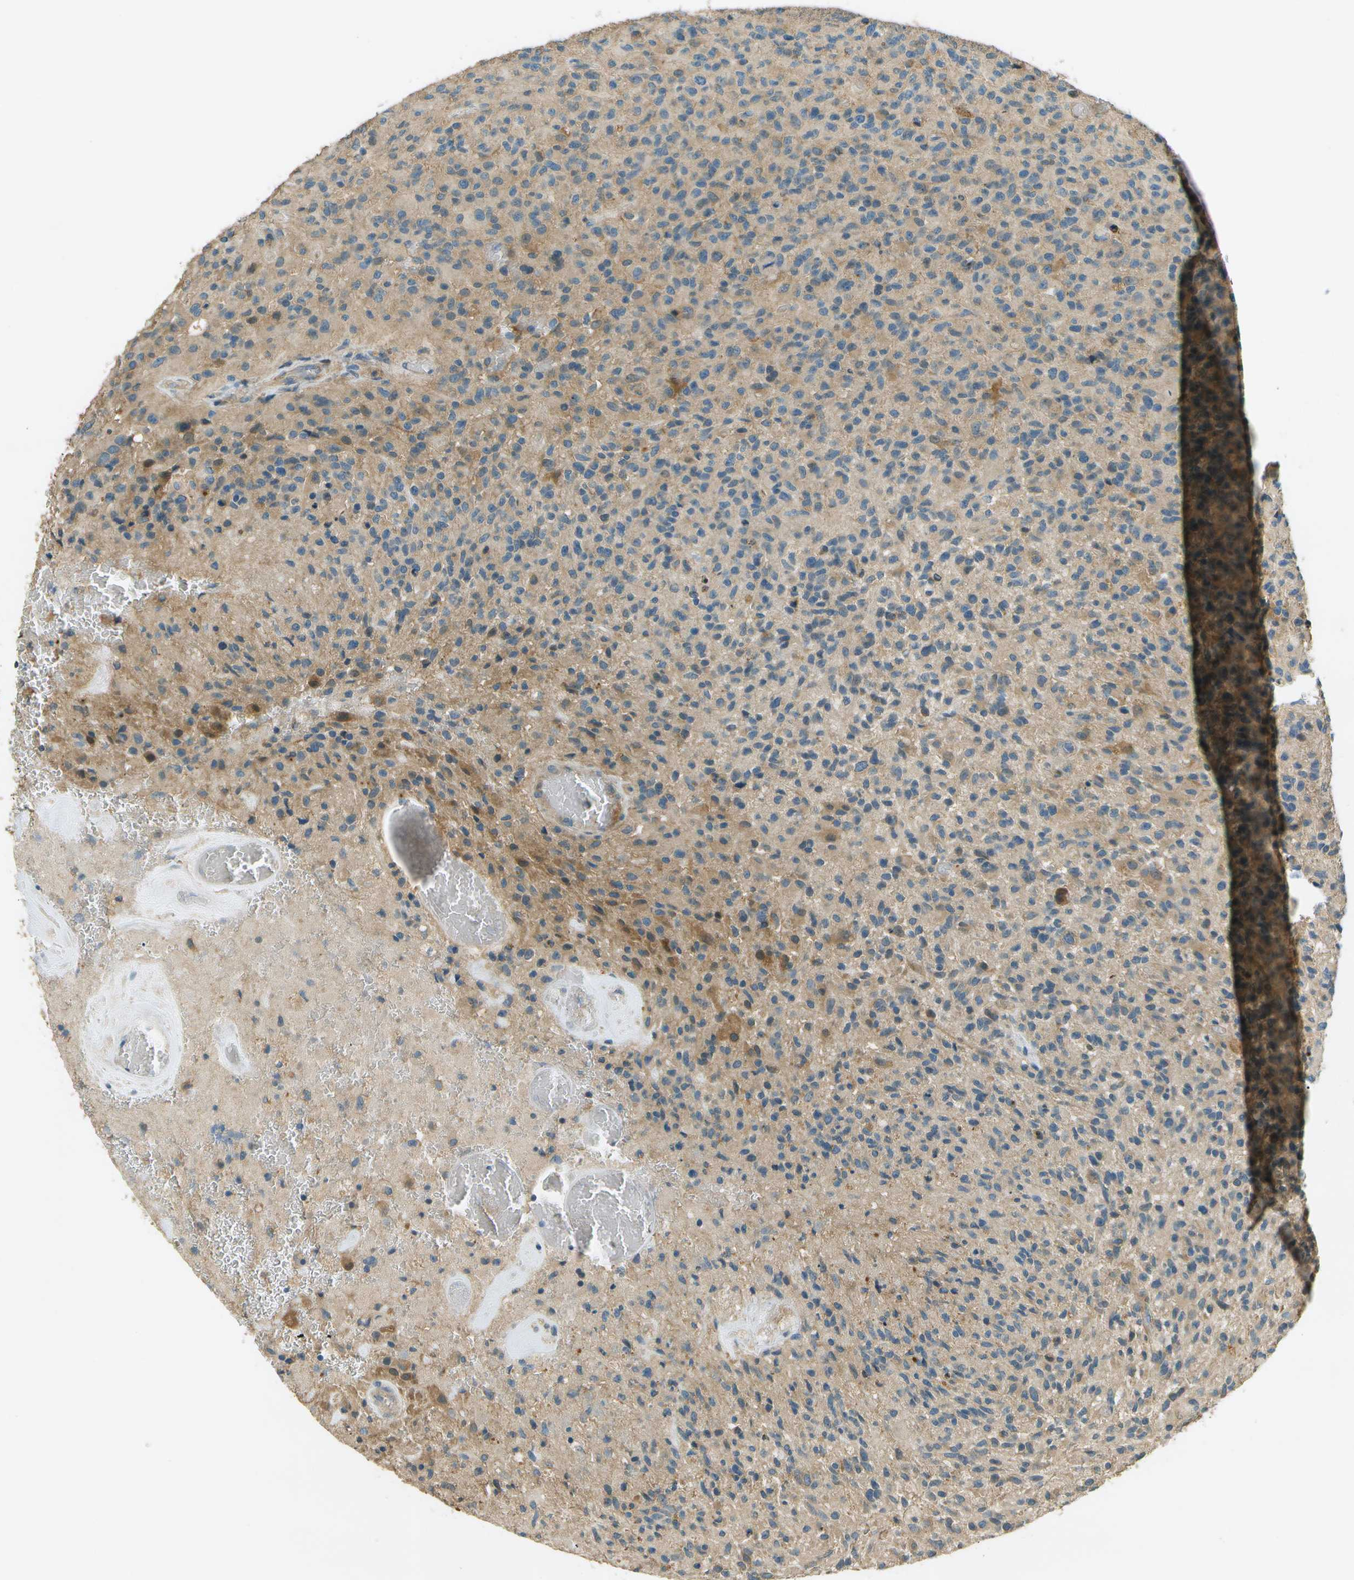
{"staining": {"intensity": "weak", "quantity": ">75%", "location": "cytoplasmic/membranous"}, "tissue": "glioma", "cell_type": "Tumor cells", "image_type": "cancer", "snomed": [{"axis": "morphology", "description": "Glioma, malignant, High grade"}, {"axis": "topography", "description": "Brain"}], "caption": "Protein staining of glioma tissue exhibits weak cytoplasmic/membranous staining in about >75% of tumor cells. The protein of interest is shown in brown color, while the nuclei are stained blue.", "gene": "NUDT4", "patient": {"sex": "male", "age": 71}}